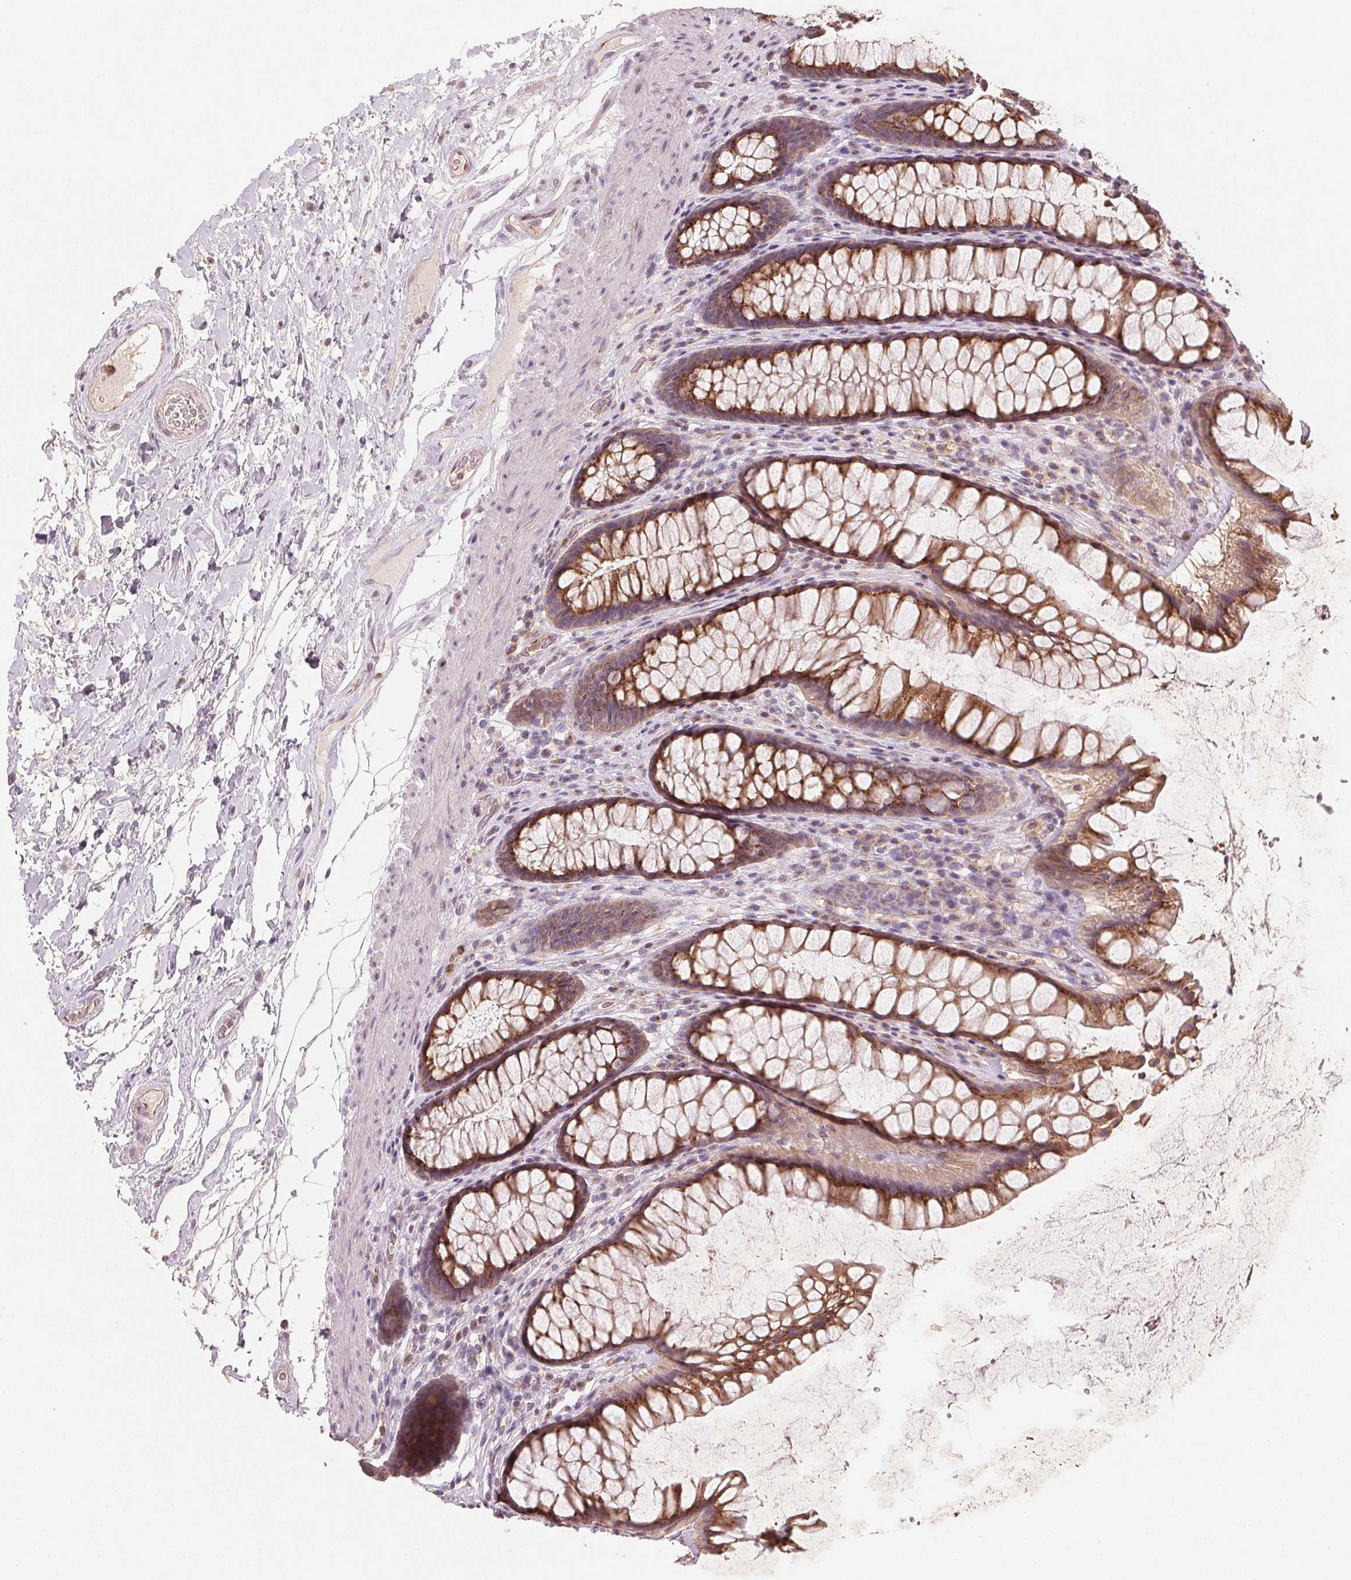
{"staining": {"intensity": "moderate", "quantity": ">75%", "location": "cytoplasmic/membranous"}, "tissue": "rectum", "cell_type": "Glandular cells", "image_type": "normal", "snomed": [{"axis": "morphology", "description": "Normal tissue, NOS"}, {"axis": "topography", "description": "Rectum"}], "caption": "Protein expression analysis of unremarkable rectum demonstrates moderate cytoplasmic/membranous expression in approximately >75% of glandular cells. (Stains: DAB (3,3'-diaminobenzidine) in brown, nuclei in blue, Microscopy: brightfield microscopy at high magnification).", "gene": "AP1S1", "patient": {"sex": "male", "age": 72}}